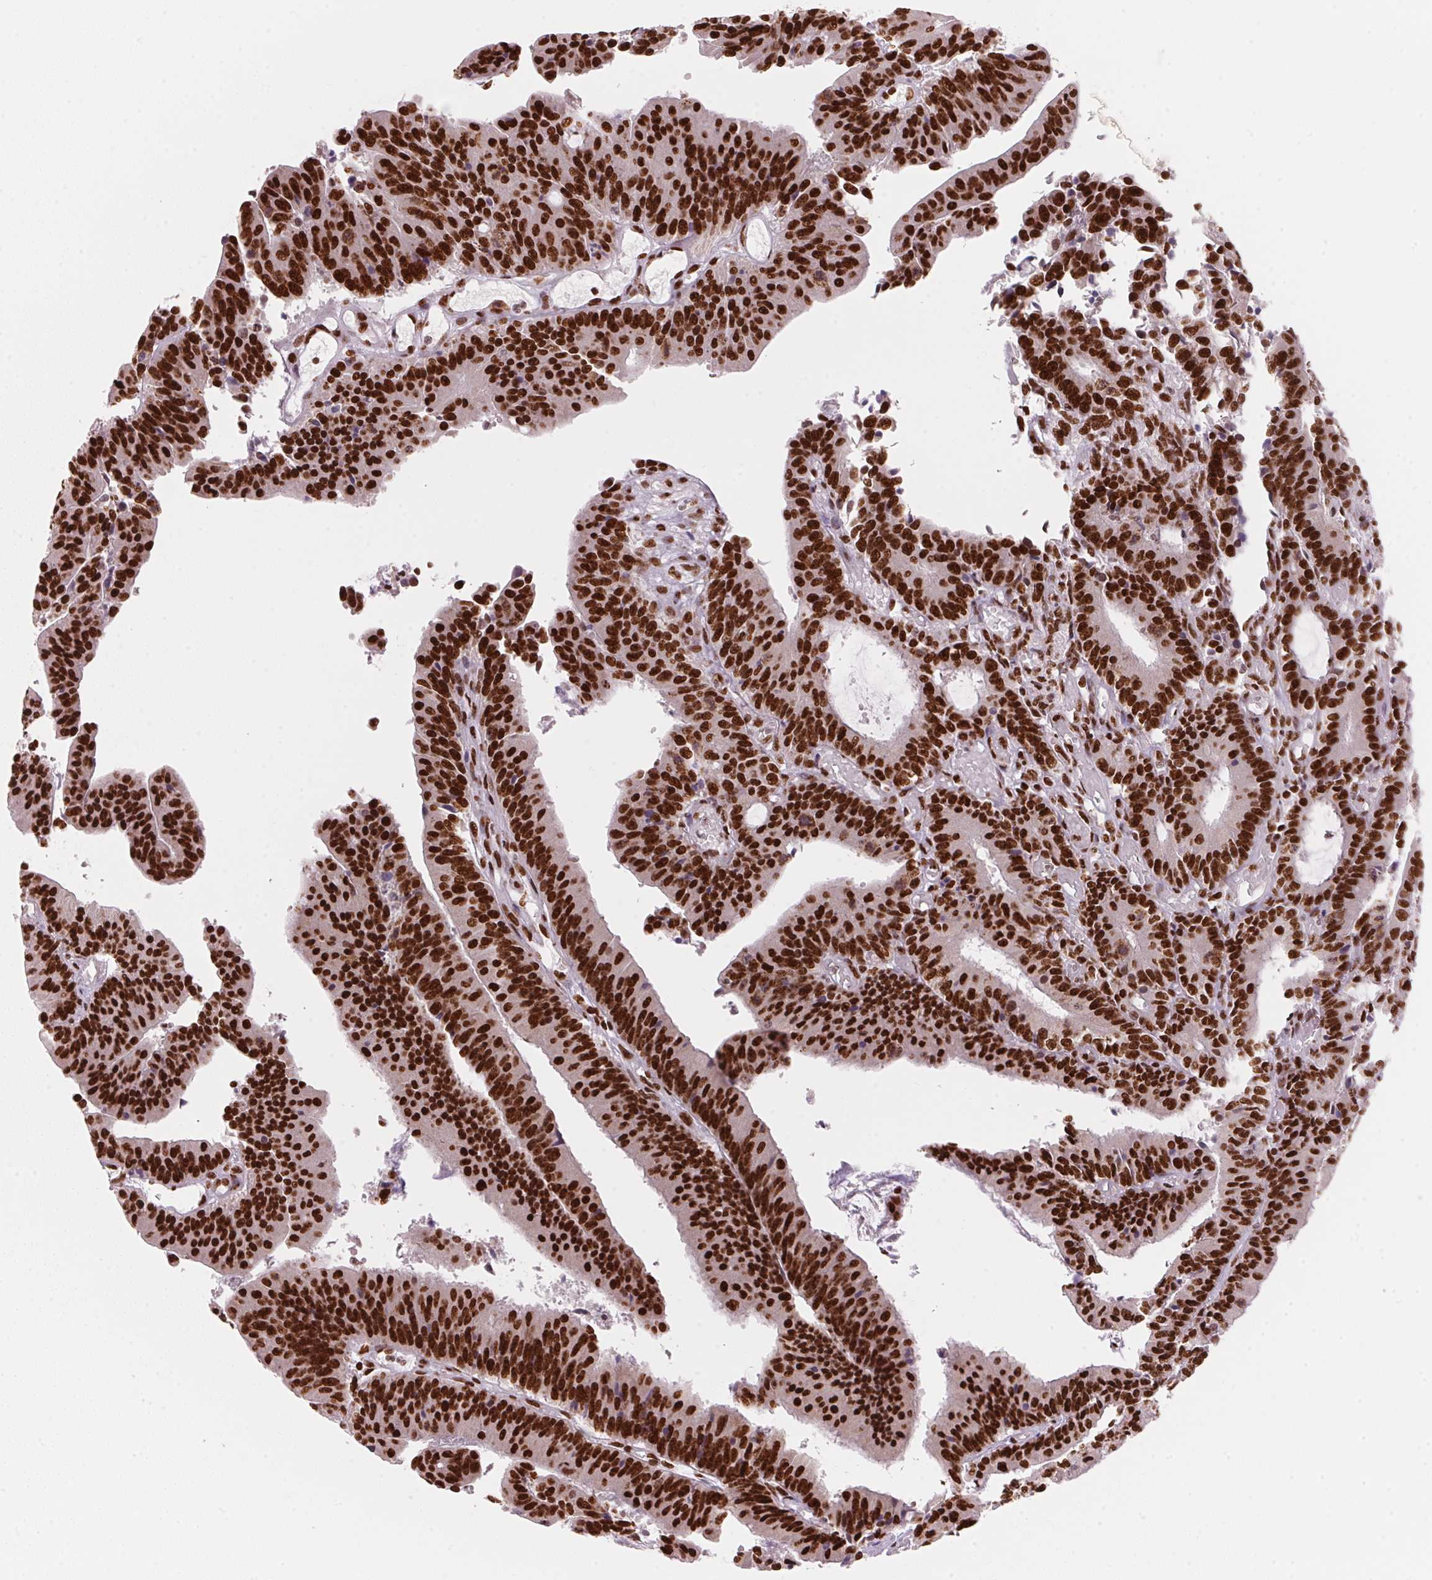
{"staining": {"intensity": "strong", "quantity": ">75%", "location": "nuclear"}, "tissue": "colorectal cancer", "cell_type": "Tumor cells", "image_type": "cancer", "snomed": [{"axis": "morphology", "description": "Adenocarcinoma, NOS"}, {"axis": "topography", "description": "Colon"}], "caption": "Immunohistochemistry photomicrograph of neoplastic tissue: human colorectal adenocarcinoma stained using immunohistochemistry (IHC) demonstrates high levels of strong protein expression localized specifically in the nuclear of tumor cells, appearing as a nuclear brown color.", "gene": "NXF1", "patient": {"sex": "female", "age": 78}}